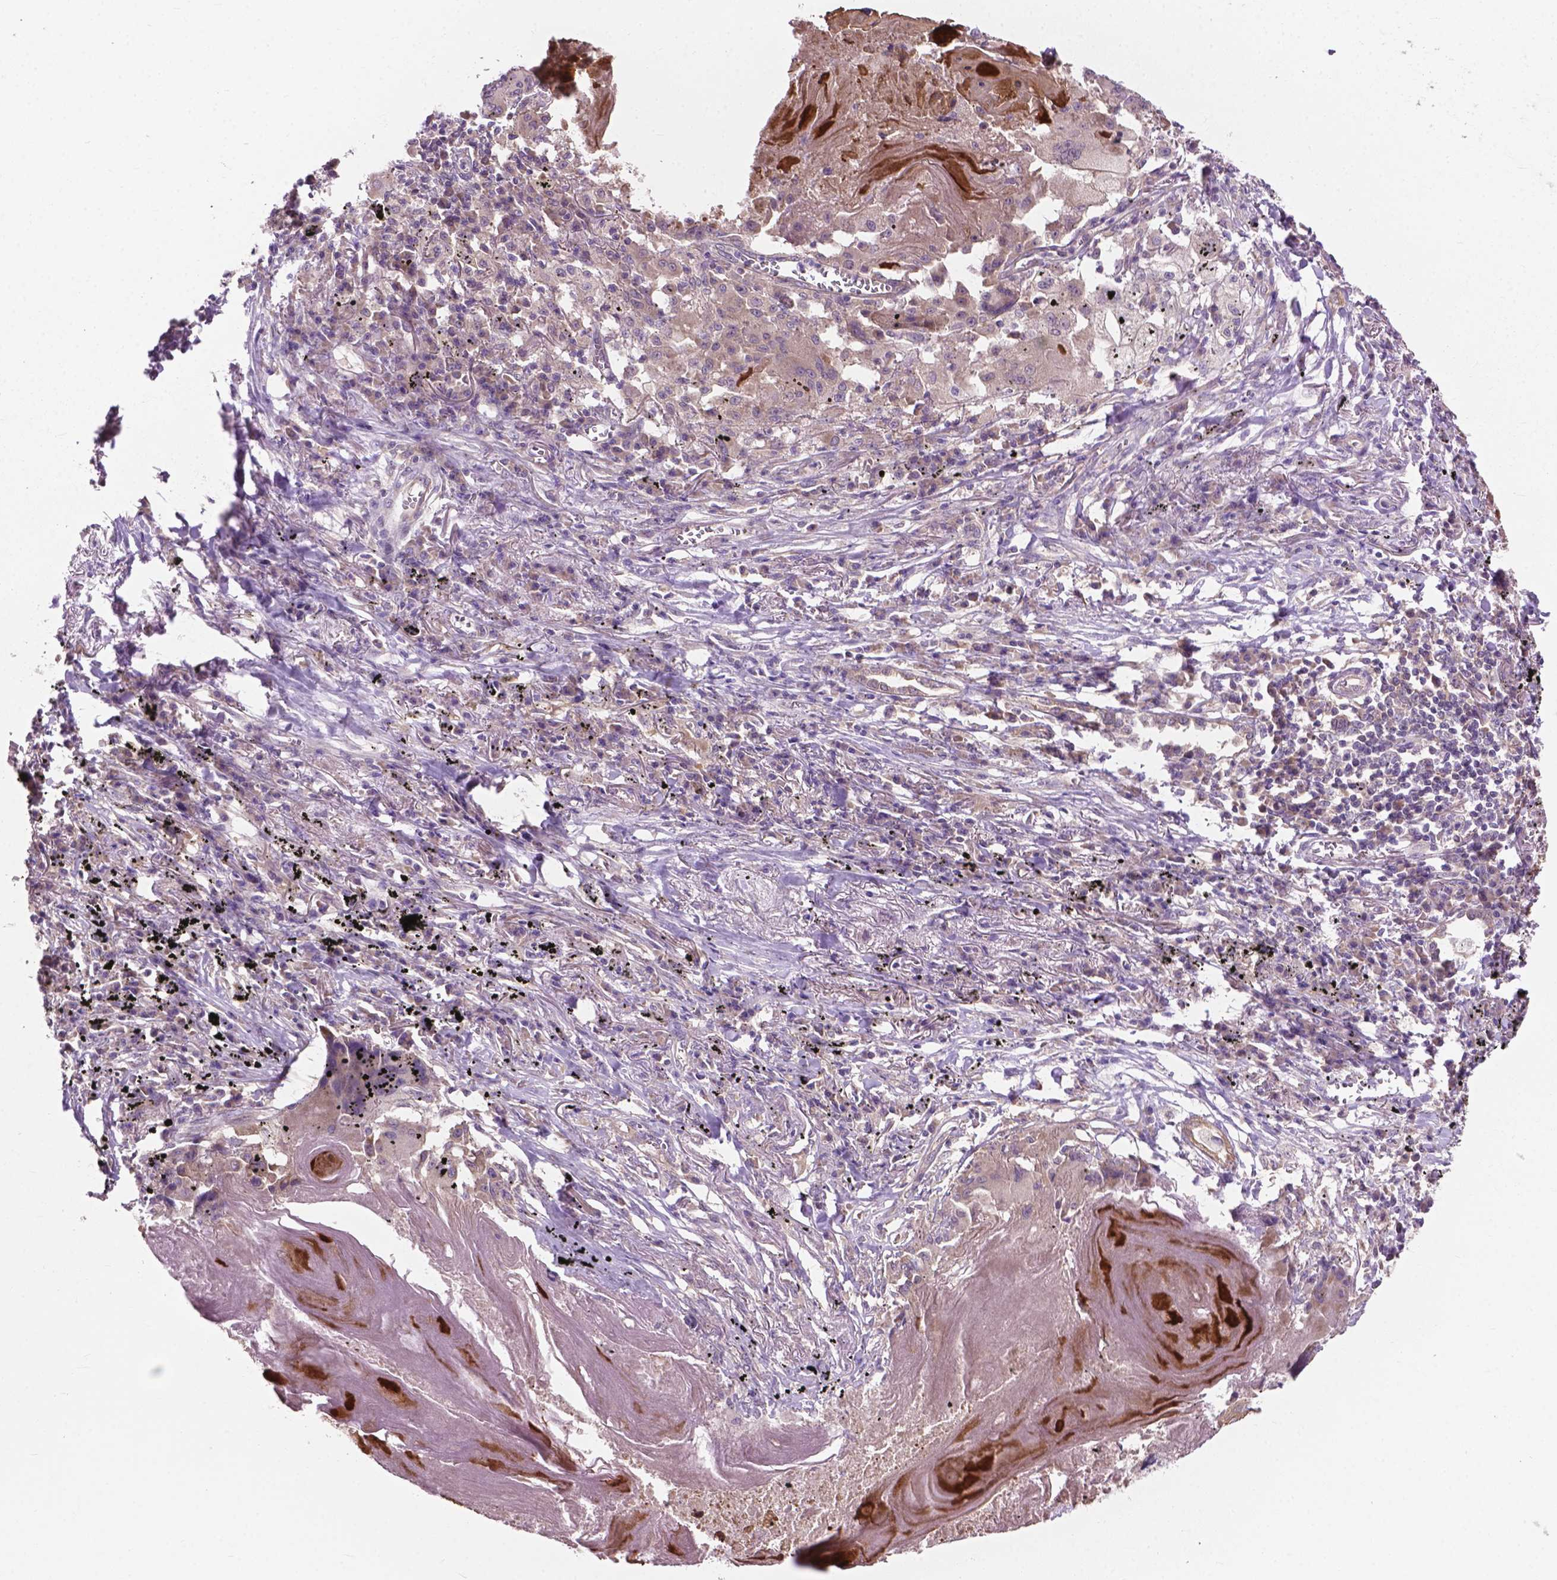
{"staining": {"intensity": "moderate", "quantity": "<25%", "location": "cytoplasmic/membranous"}, "tissue": "lung cancer", "cell_type": "Tumor cells", "image_type": "cancer", "snomed": [{"axis": "morphology", "description": "Squamous cell carcinoma, NOS"}, {"axis": "topography", "description": "Lung"}], "caption": "A photomicrograph of human squamous cell carcinoma (lung) stained for a protein demonstrates moderate cytoplasmic/membranous brown staining in tumor cells.", "gene": "MZT1", "patient": {"sex": "male", "age": 78}}